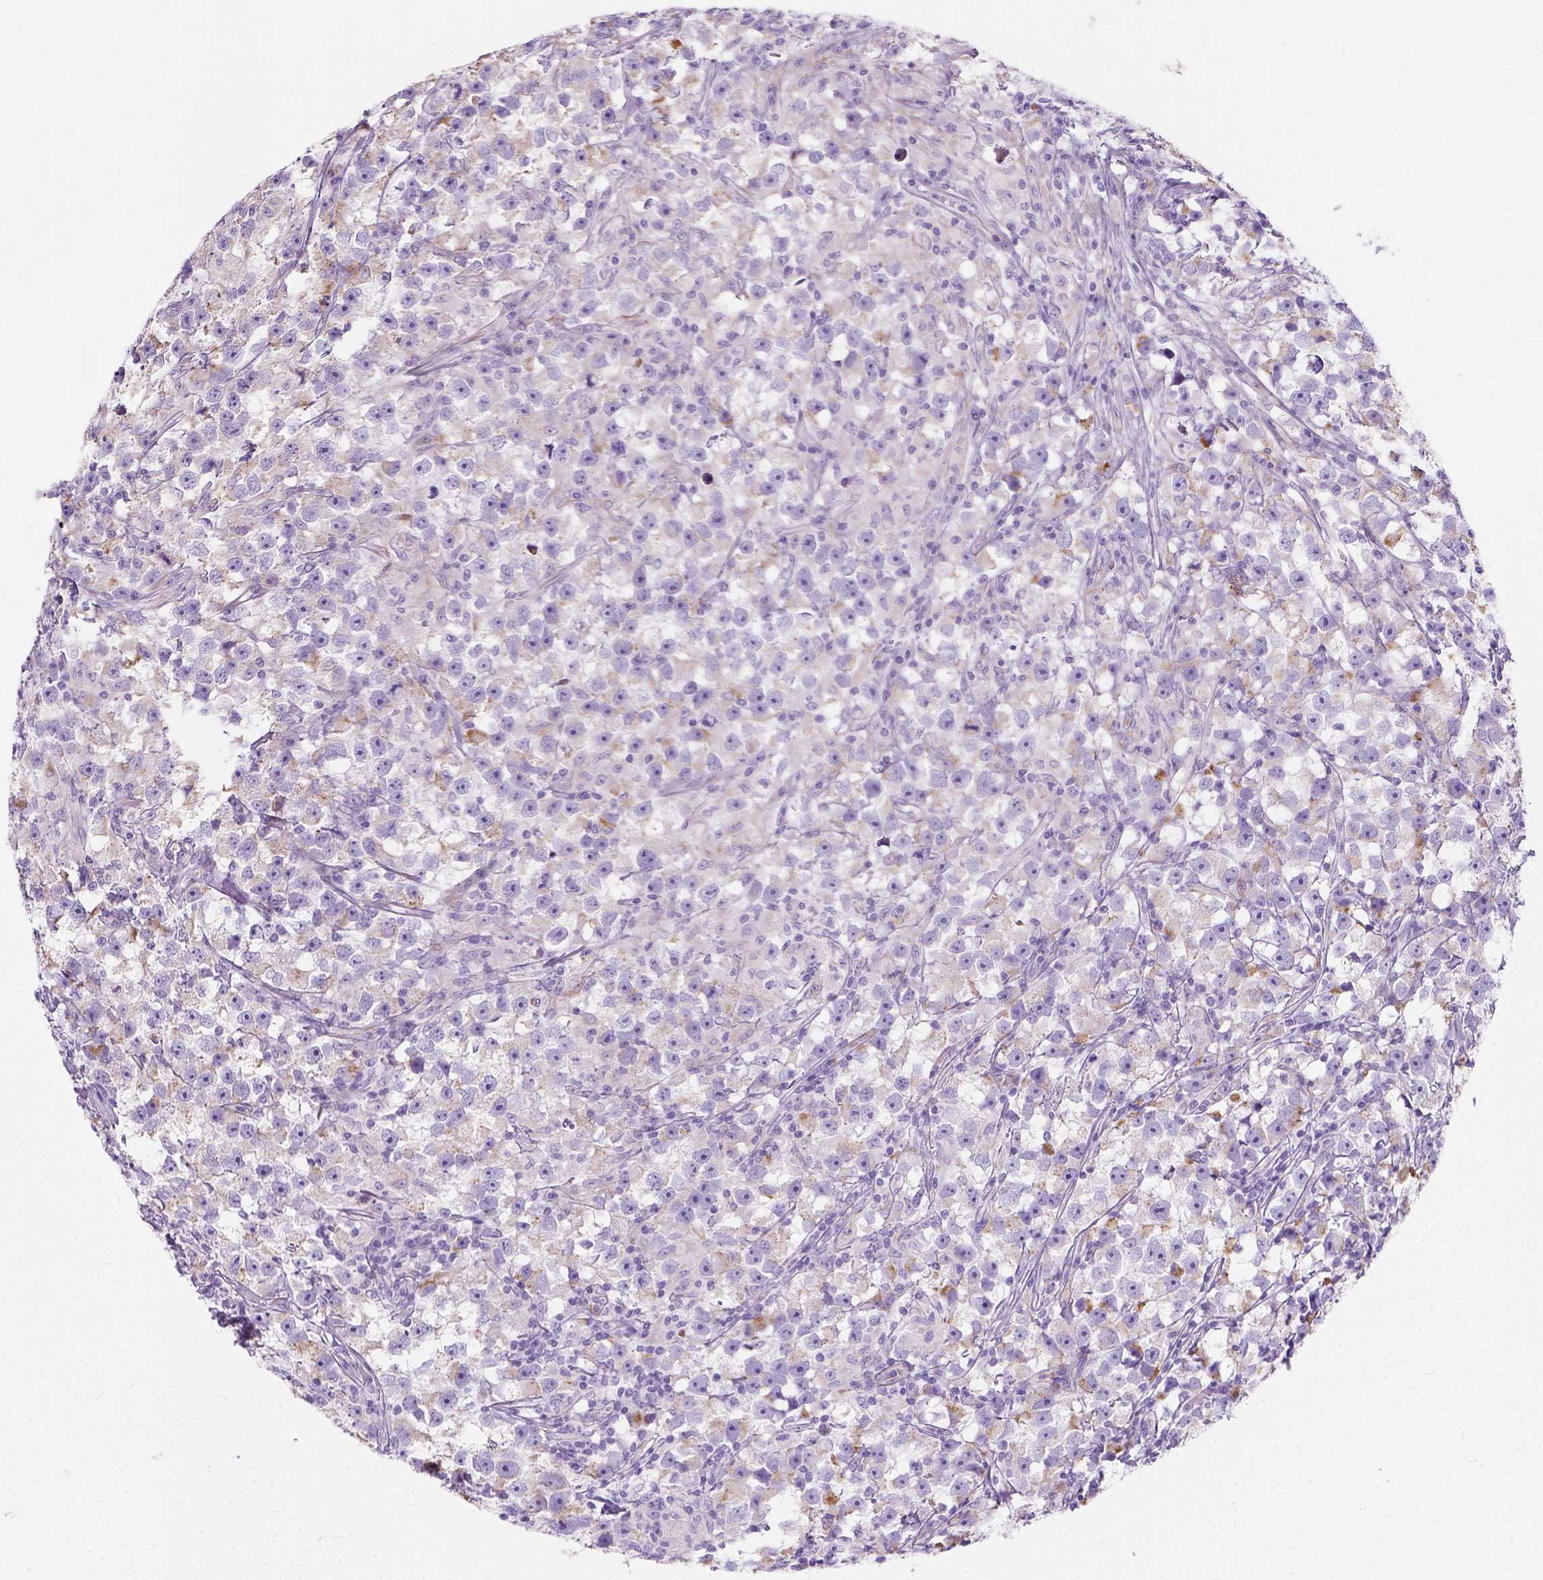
{"staining": {"intensity": "moderate", "quantity": "<25%", "location": "cytoplasmic/membranous"}, "tissue": "testis cancer", "cell_type": "Tumor cells", "image_type": "cancer", "snomed": [{"axis": "morphology", "description": "Seminoma, NOS"}, {"axis": "topography", "description": "Testis"}], "caption": "Tumor cells exhibit moderate cytoplasmic/membranous staining in about <25% of cells in seminoma (testis). The staining was performed using DAB (3,3'-diaminobenzidine) to visualize the protein expression in brown, while the nuclei were stained in blue with hematoxylin (Magnification: 20x).", "gene": "MYH15", "patient": {"sex": "male", "age": 33}}